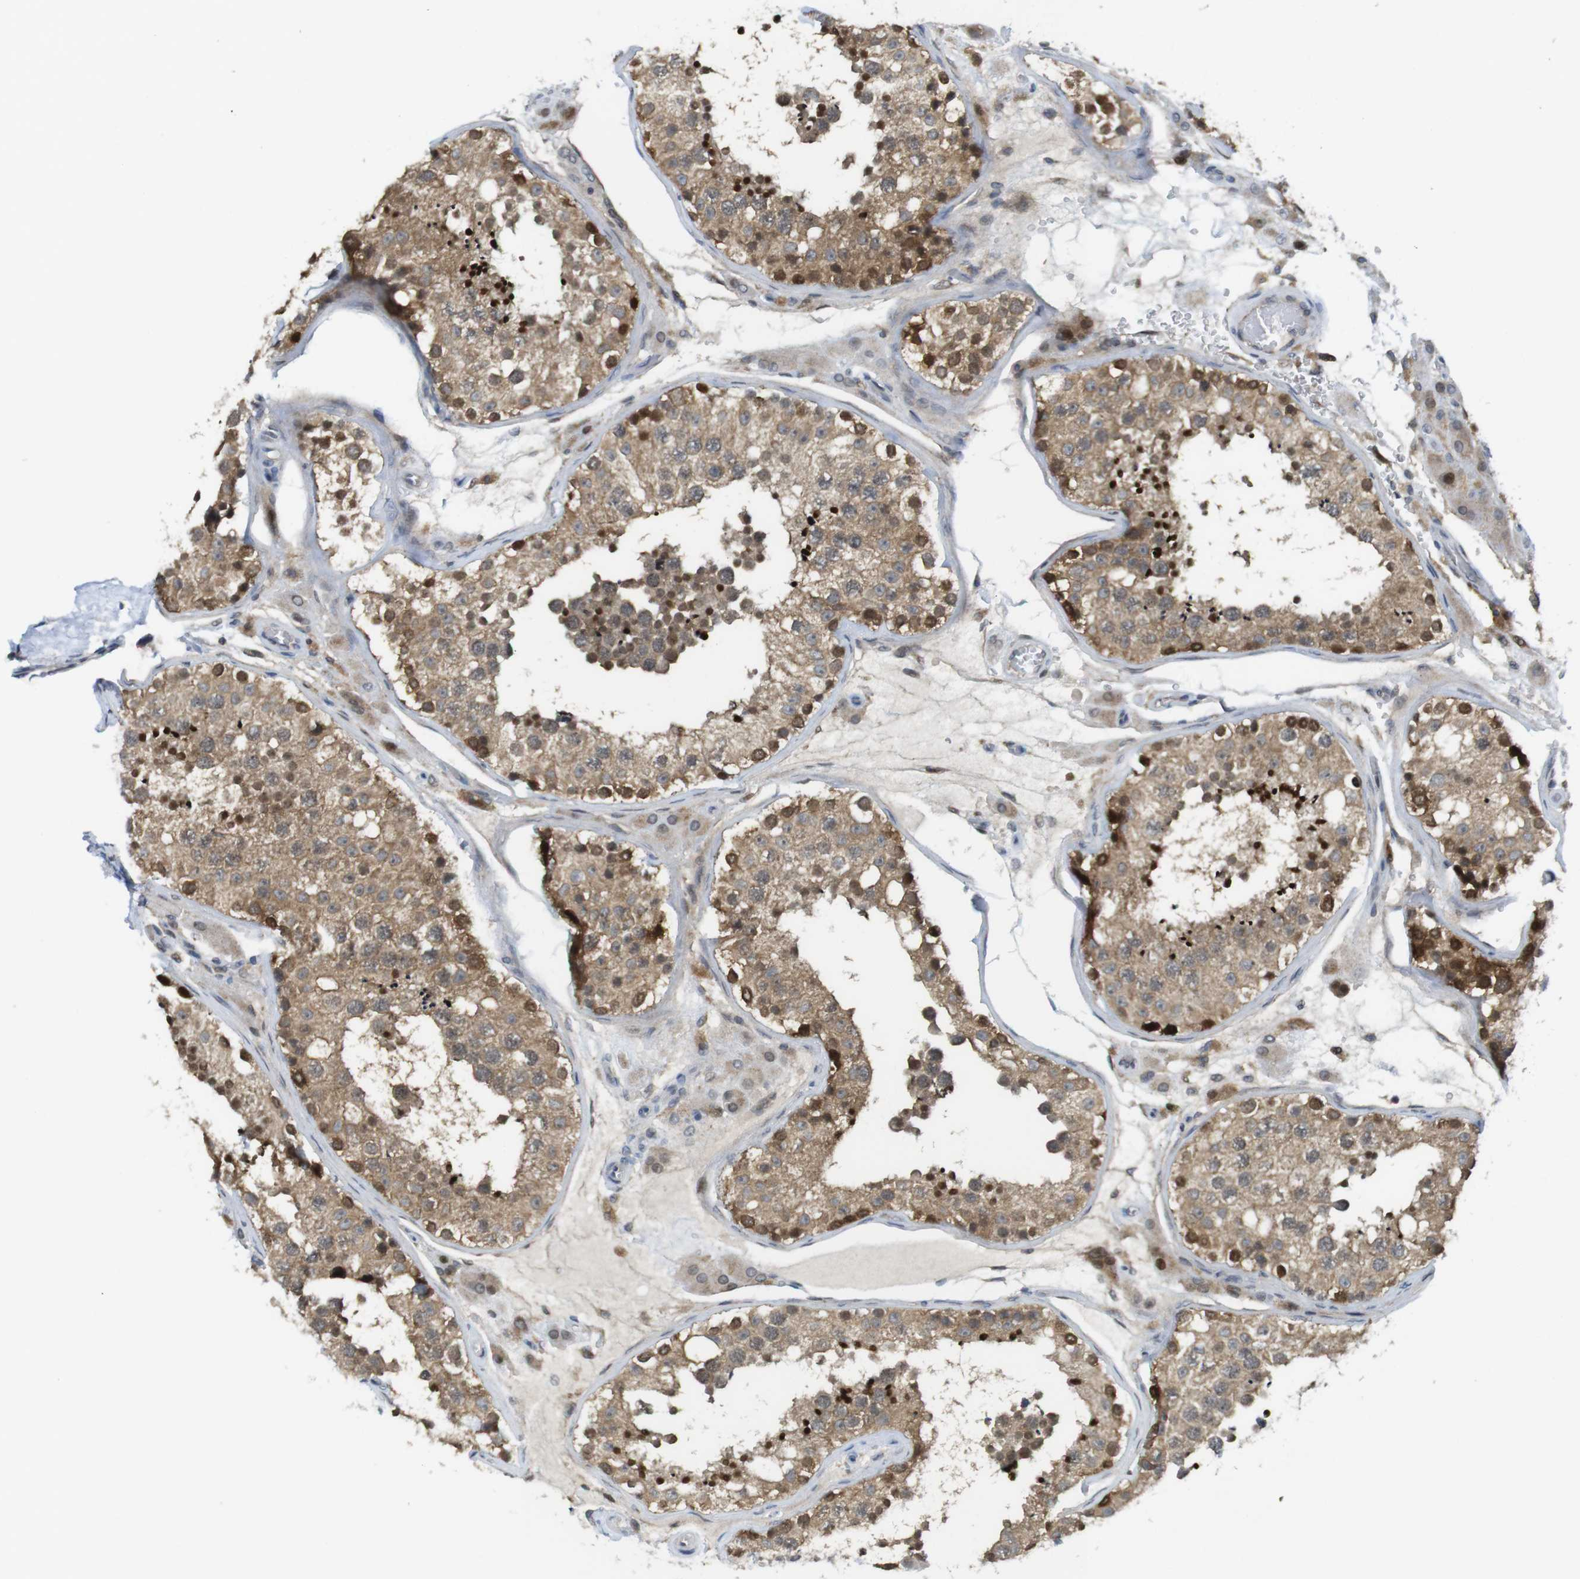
{"staining": {"intensity": "moderate", "quantity": ">75%", "location": "cytoplasmic/membranous,nuclear"}, "tissue": "testis", "cell_type": "Cells in seminiferous ducts", "image_type": "normal", "snomed": [{"axis": "morphology", "description": "Normal tissue, NOS"}, {"axis": "topography", "description": "Testis"}], "caption": "This is an image of immunohistochemistry (IHC) staining of normal testis, which shows moderate staining in the cytoplasmic/membranous,nuclear of cells in seminiferous ducts.", "gene": "RCC1", "patient": {"sex": "male", "age": 26}}